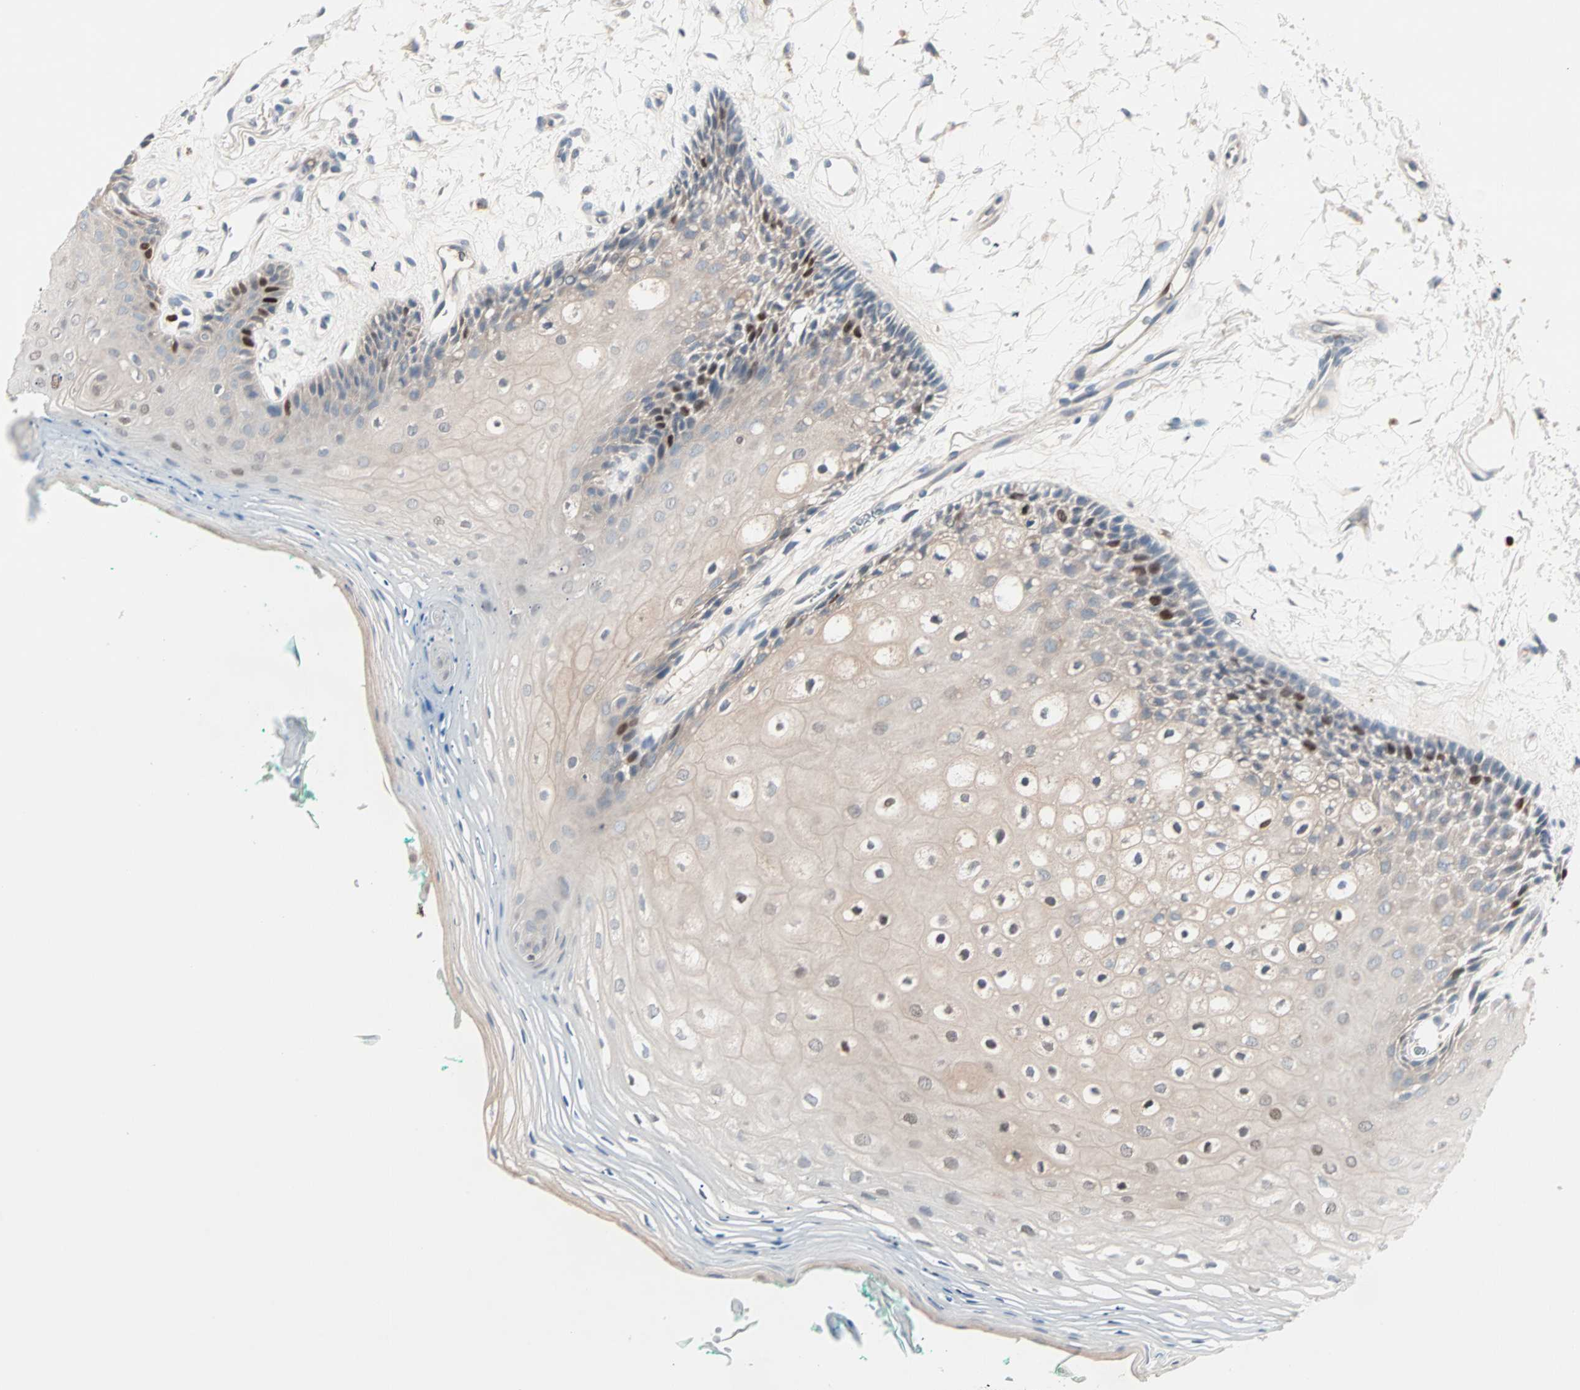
{"staining": {"intensity": "strong", "quantity": "<25%", "location": "nuclear"}, "tissue": "oral mucosa", "cell_type": "Squamous epithelial cells", "image_type": "normal", "snomed": [{"axis": "morphology", "description": "Normal tissue, NOS"}, {"axis": "topography", "description": "Skeletal muscle"}, {"axis": "topography", "description": "Oral tissue"}, {"axis": "topography", "description": "Peripheral nerve tissue"}], "caption": "A histopathology image of oral mucosa stained for a protein exhibits strong nuclear brown staining in squamous epithelial cells. The staining is performed using DAB brown chromogen to label protein expression. The nuclei are counter-stained blue using hematoxylin.", "gene": "CCNE2", "patient": {"sex": "female", "age": 84}}